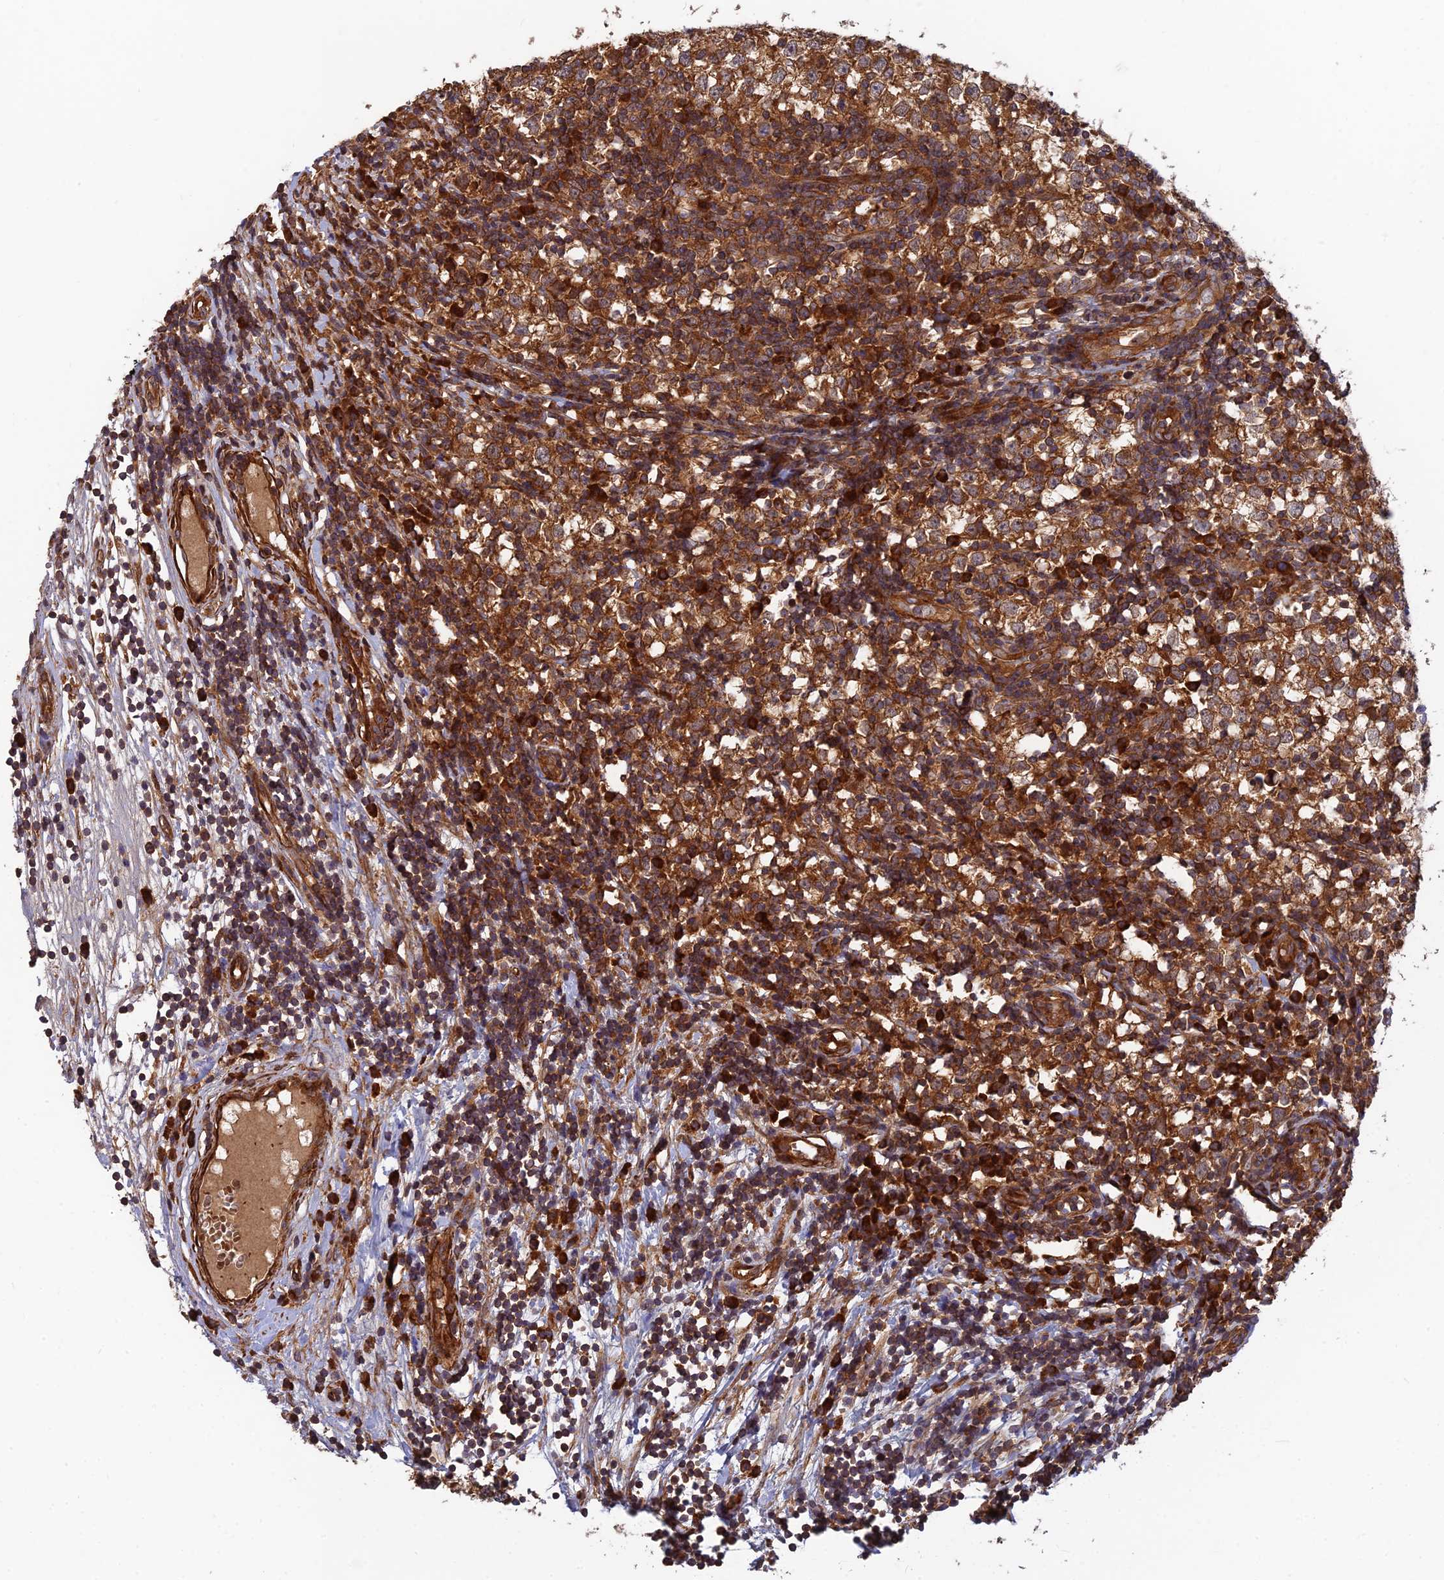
{"staining": {"intensity": "strong", "quantity": ">75%", "location": "cytoplasmic/membranous"}, "tissue": "testis cancer", "cell_type": "Tumor cells", "image_type": "cancer", "snomed": [{"axis": "morphology", "description": "Seminoma, NOS"}, {"axis": "topography", "description": "Testis"}], "caption": "Immunohistochemistry (DAB) staining of human testis seminoma reveals strong cytoplasmic/membranous protein staining in about >75% of tumor cells.", "gene": "RELCH", "patient": {"sex": "male", "age": 65}}